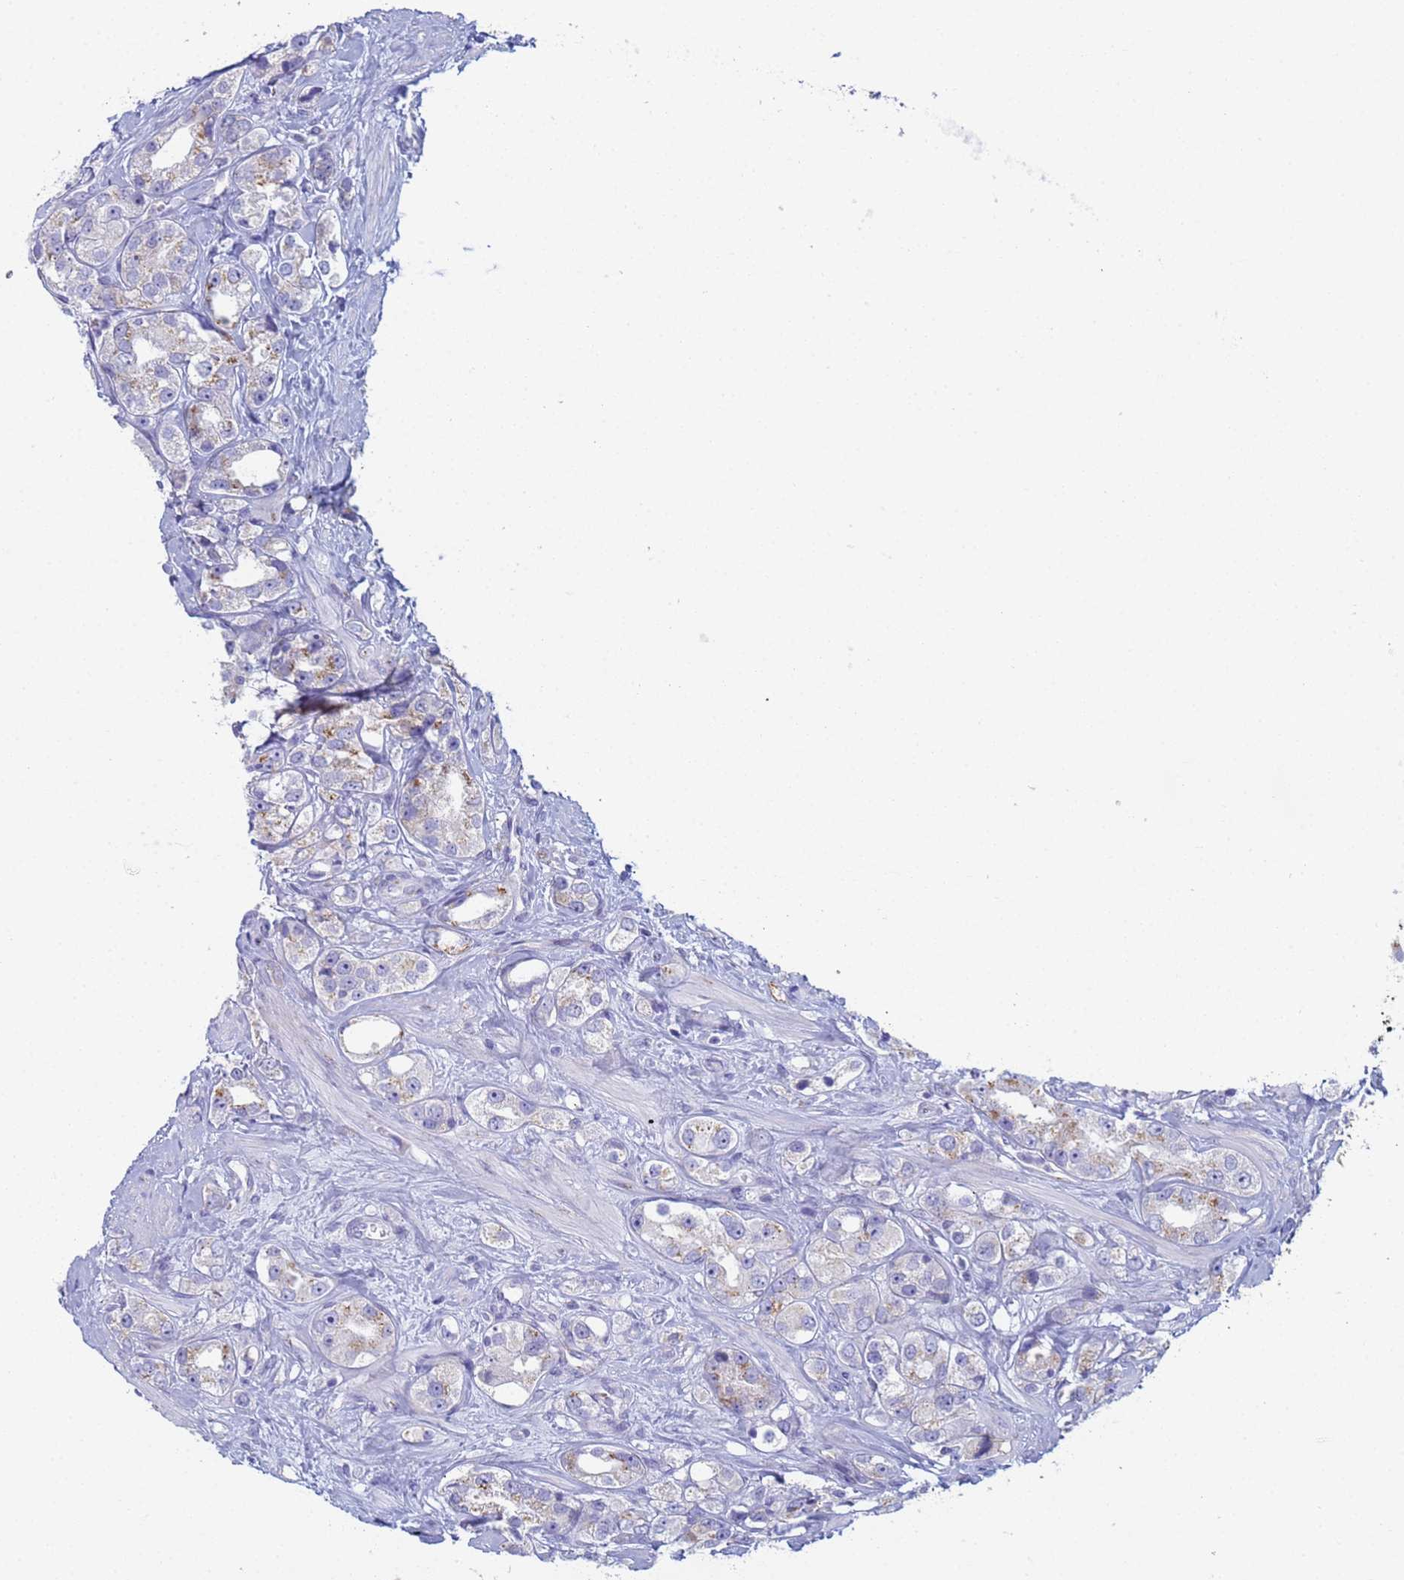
{"staining": {"intensity": "moderate", "quantity": "<25%", "location": "cytoplasmic/membranous"}, "tissue": "prostate cancer", "cell_type": "Tumor cells", "image_type": "cancer", "snomed": [{"axis": "morphology", "description": "Adenocarcinoma, NOS"}, {"axis": "topography", "description": "Prostate"}], "caption": "Human adenocarcinoma (prostate) stained with a brown dye displays moderate cytoplasmic/membranous positive expression in approximately <25% of tumor cells.", "gene": "CR1", "patient": {"sex": "male", "age": 79}}